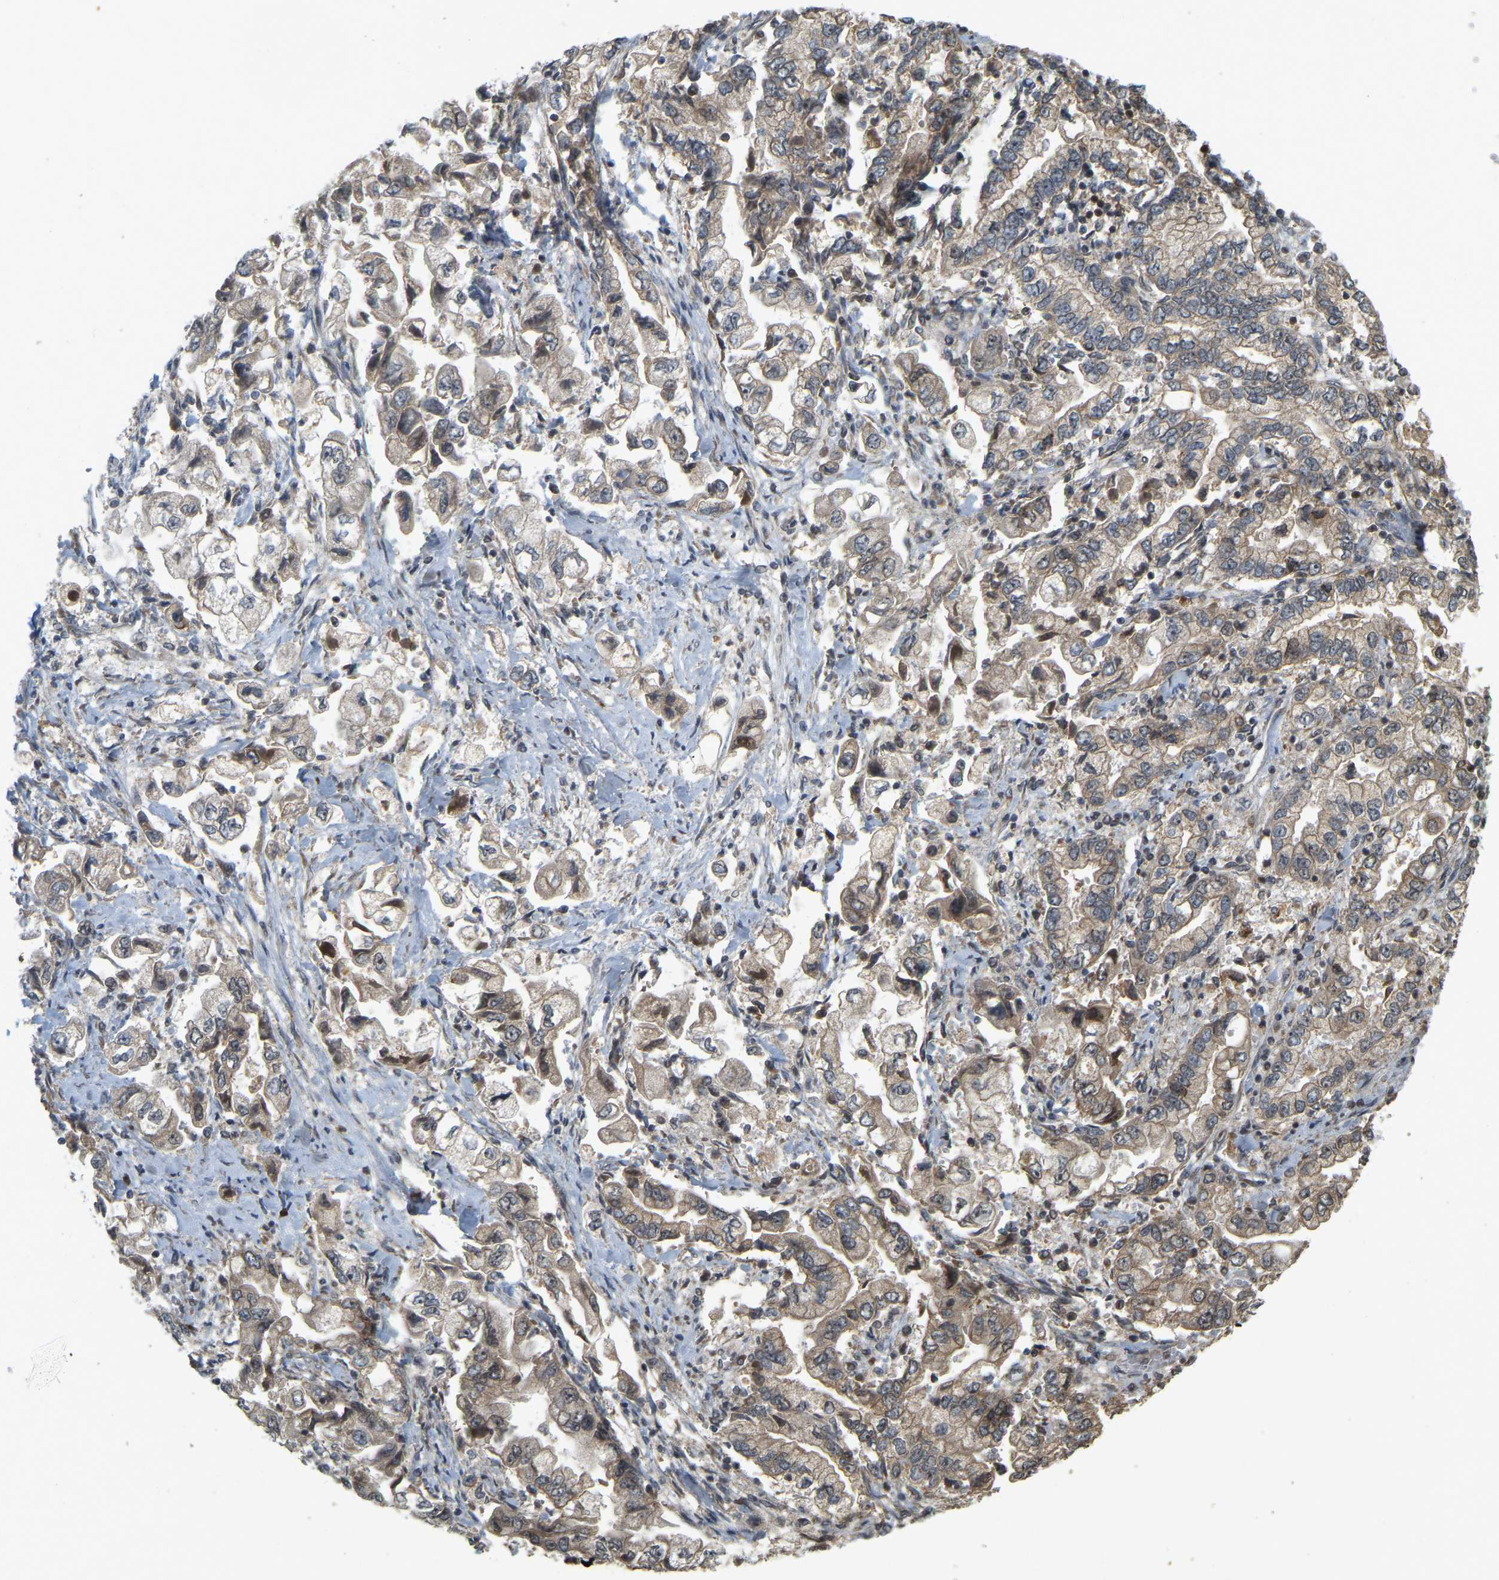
{"staining": {"intensity": "moderate", "quantity": "25%-75%", "location": "cytoplasmic/membranous,nuclear"}, "tissue": "stomach cancer", "cell_type": "Tumor cells", "image_type": "cancer", "snomed": [{"axis": "morphology", "description": "Normal tissue, NOS"}, {"axis": "morphology", "description": "Adenocarcinoma, NOS"}, {"axis": "topography", "description": "Stomach"}], "caption": "Stomach cancer (adenocarcinoma) stained with a brown dye reveals moderate cytoplasmic/membranous and nuclear positive staining in about 25%-75% of tumor cells.", "gene": "BRF2", "patient": {"sex": "male", "age": 62}}